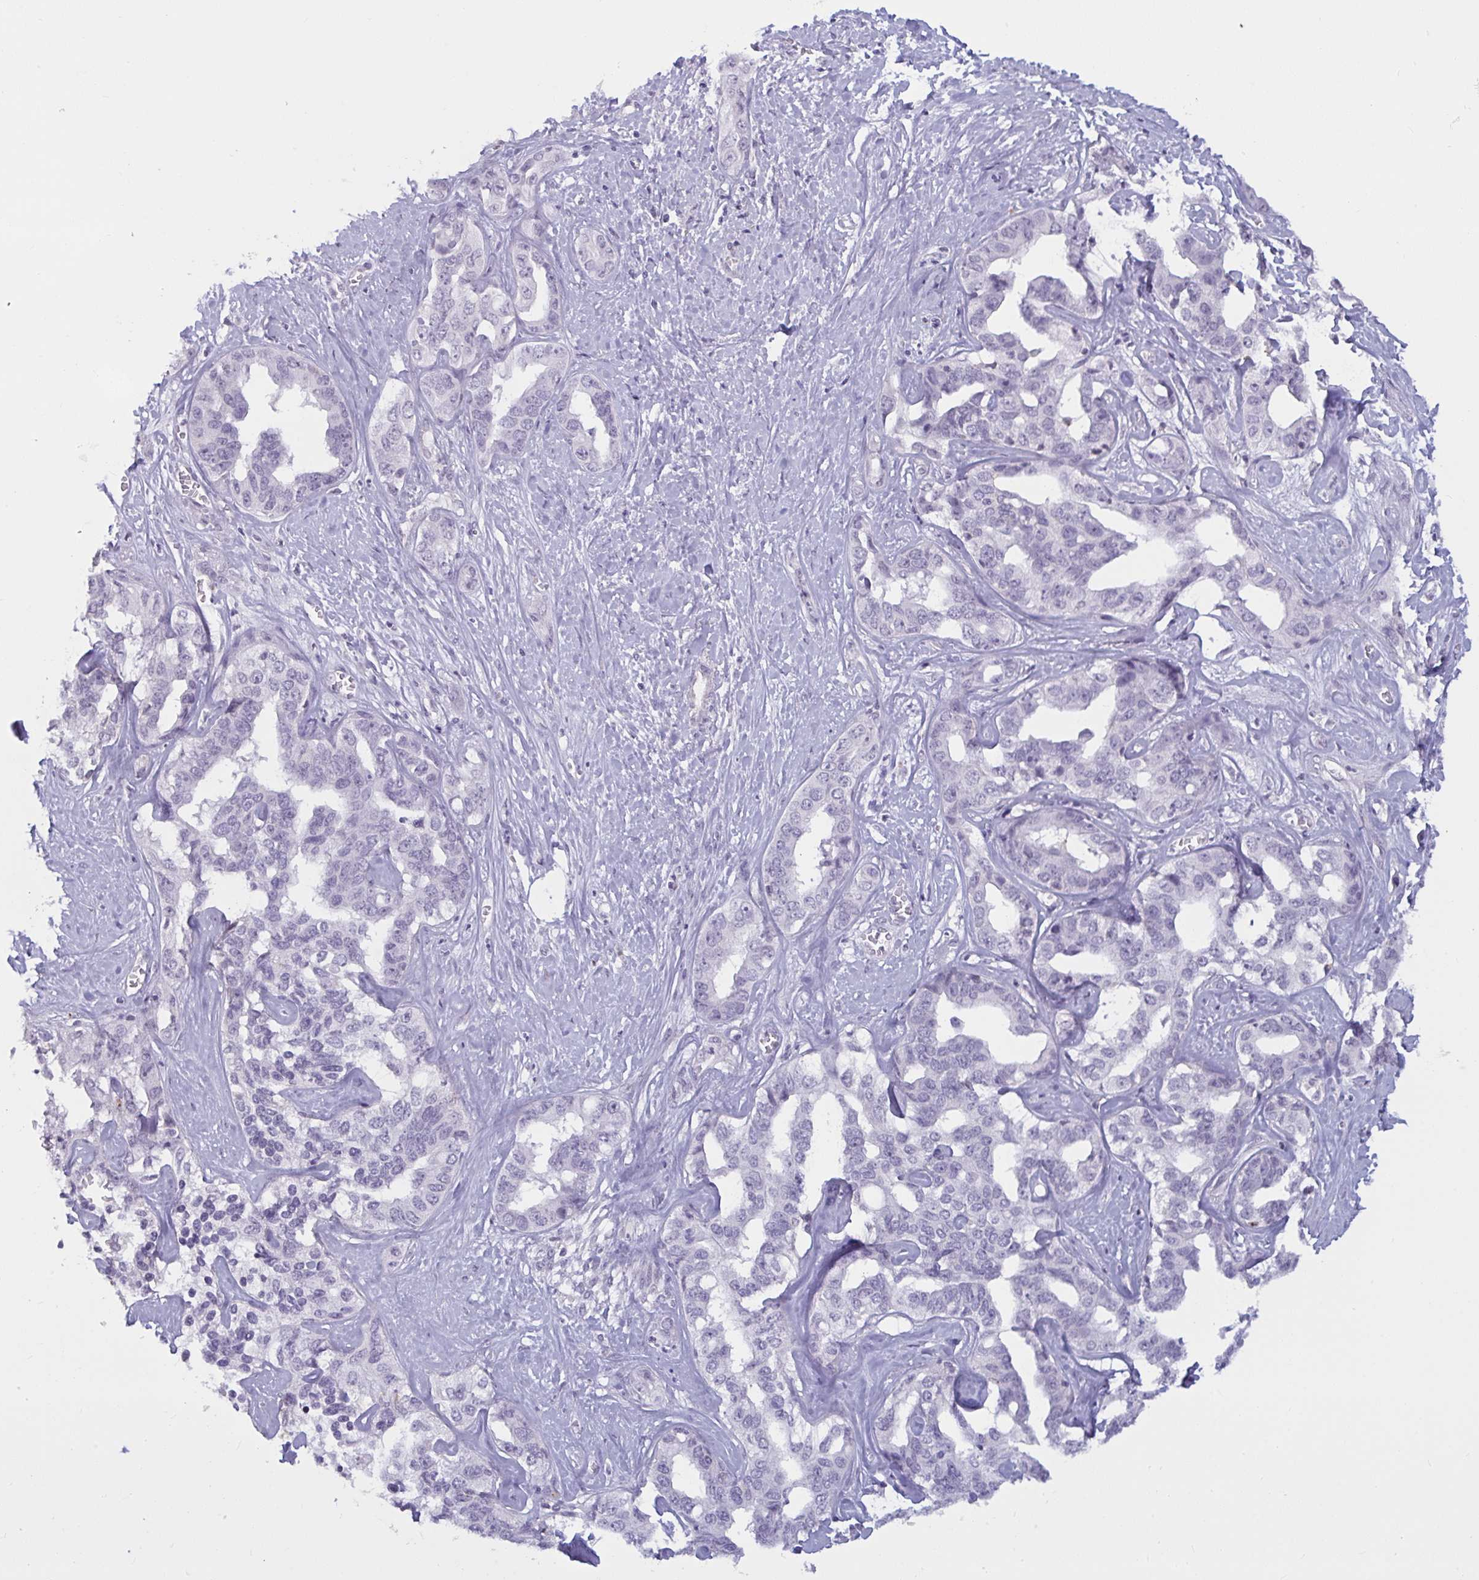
{"staining": {"intensity": "negative", "quantity": "none", "location": "none"}, "tissue": "liver cancer", "cell_type": "Tumor cells", "image_type": "cancer", "snomed": [{"axis": "morphology", "description": "Cholangiocarcinoma"}, {"axis": "topography", "description": "Liver"}], "caption": "A high-resolution micrograph shows IHC staining of liver cancer, which reveals no significant expression in tumor cells. (Stains: DAB (3,3'-diaminobenzidine) immunohistochemistry (IHC) with hematoxylin counter stain, Microscopy: brightfield microscopy at high magnification).", "gene": "TBC1D4", "patient": {"sex": "male", "age": 59}}